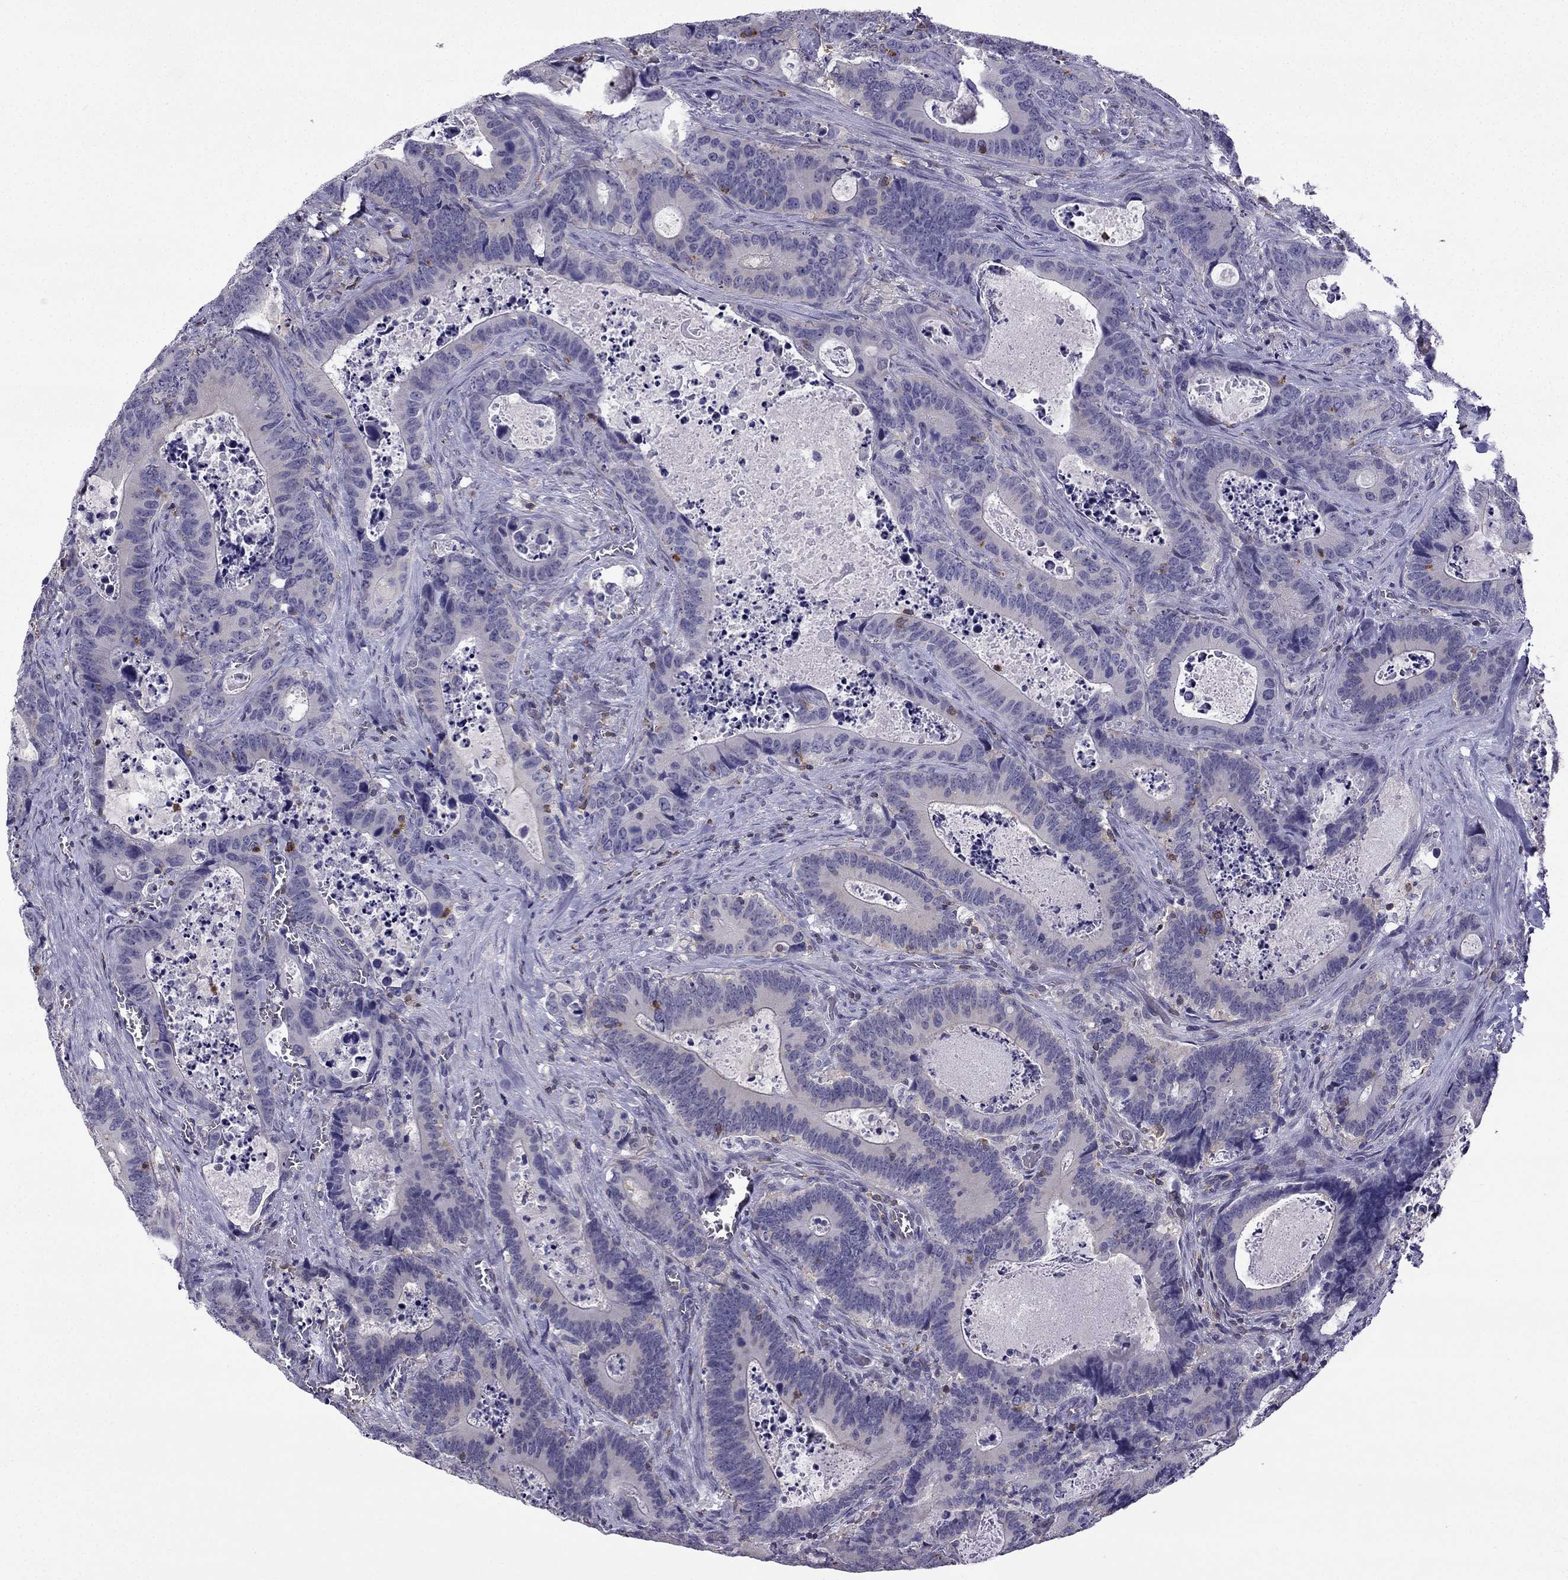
{"staining": {"intensity": "negative", "quantity": "none", "location": "none"}, "tissue": "colorectal cancer", "cell_type": "Tumor cells", "image_type": "cancer", "snomed": [{"axis": "morphology", "description": "Adenocarcinoma, NOS"}, {"axis": "topography", "description": "Colon"}], "caption": "Immunohistochemical staining of human colorectal adenocarcinoma displays no significant positivity in tumor cells.", "gene": "CCK", "patient": {"sex": "female", "age": 82}}